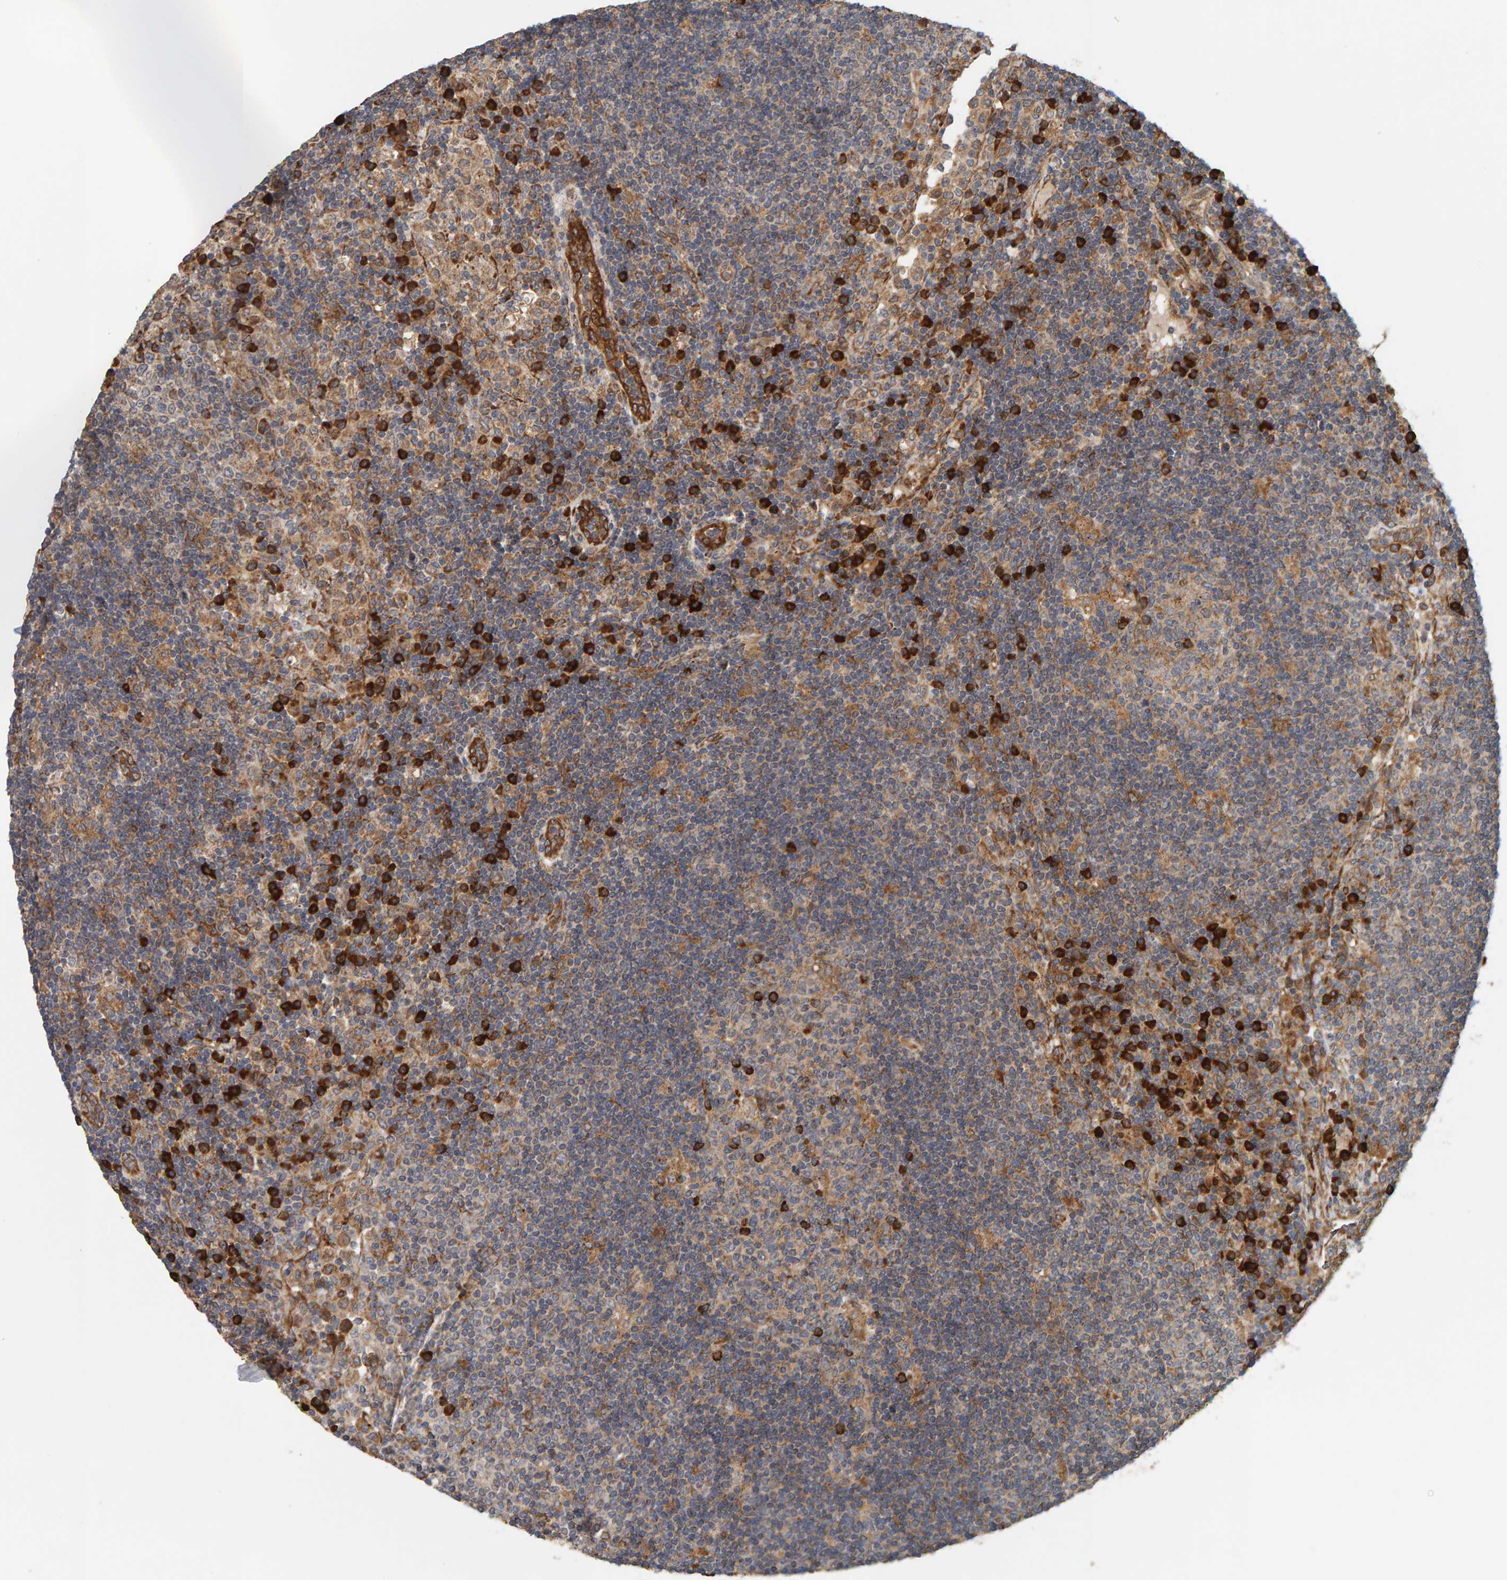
{"staining": {"intensity": "strong", "quantity": "<25%", "location": "cytoplasmic/membranous"}, "tissue": "lymph node", "cell_type": "Germinal center cells", "image_type": "normal", "snomed": [{"axis": "morphology", "description": "Normal tissue, NOS"}, {"axis": "topography", "description": "Lymph node"}], "caption": "Approximately <25% of germinal center cells in benign human lymph node exhibit strong cytoplasmic/membranous protein staining as visualized by brown immunohistochemical staining.", "gene": "BAIAP2", "patient": {"sex": "female", "age": 53}}